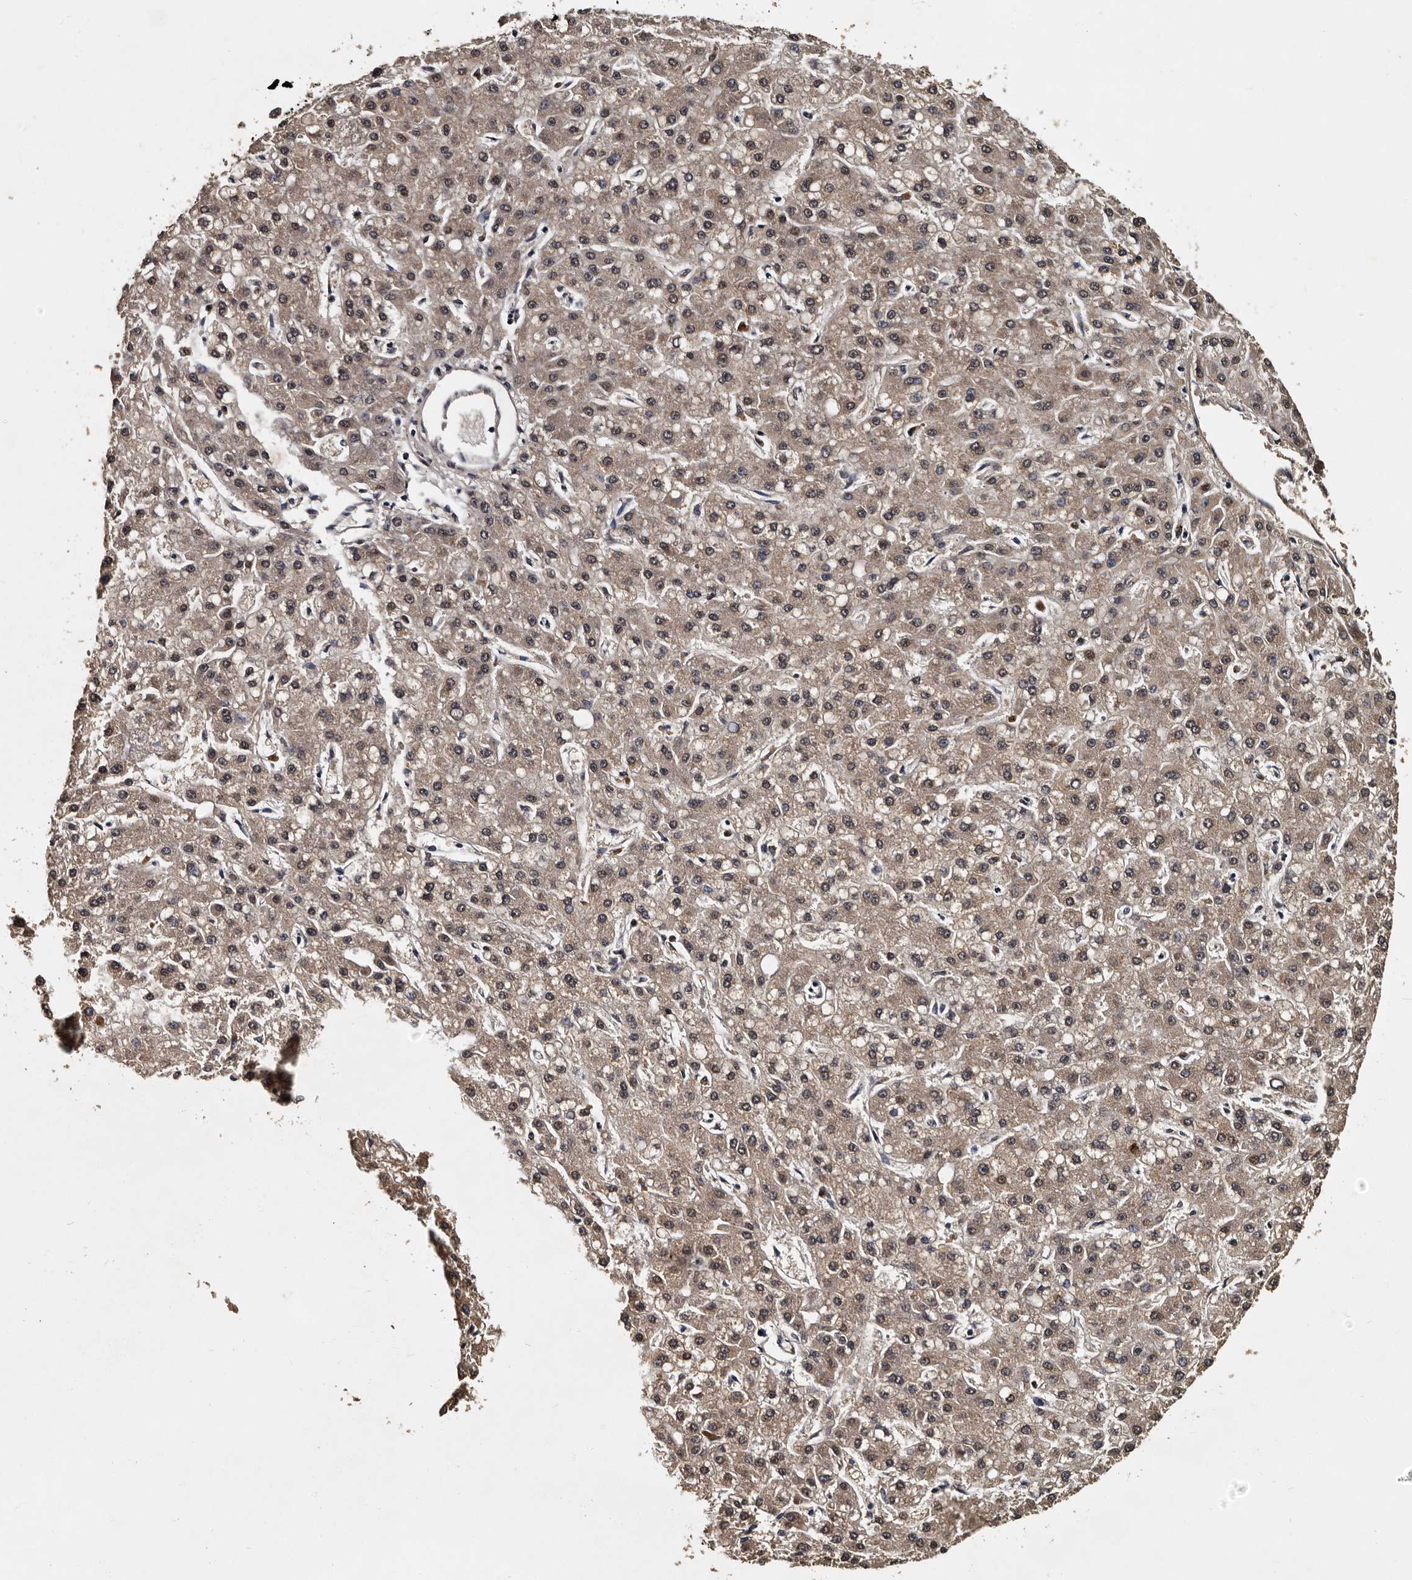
{"staining": {"intensity": "weak", "quantity": ">75%", "location": "cytoplasmic/membranous,nuclear"}, "tissue": "liver cancer", "cell_type": "Tumor cells", "image_type": "cancer", "snomed": [{"axis": "morphology", "description": "Carcinoma, Hepatocellular, NOS"}, {"axis": "topography", "description": "Liver"}], "caption": "Immunohistochemistry micrograph of neoplastic tissue: liver hepatocellular carcinoma stained using immunohistochemistry shows low levels of weak protein expression localized specifically in the cytoplasmic/membranous and nuclear of tumor cells, appearing as a cytoplasmic/membranous and nuclear brown color.", "gene": "CPNE3", "patient": {"sex": "male", "age": 67}}